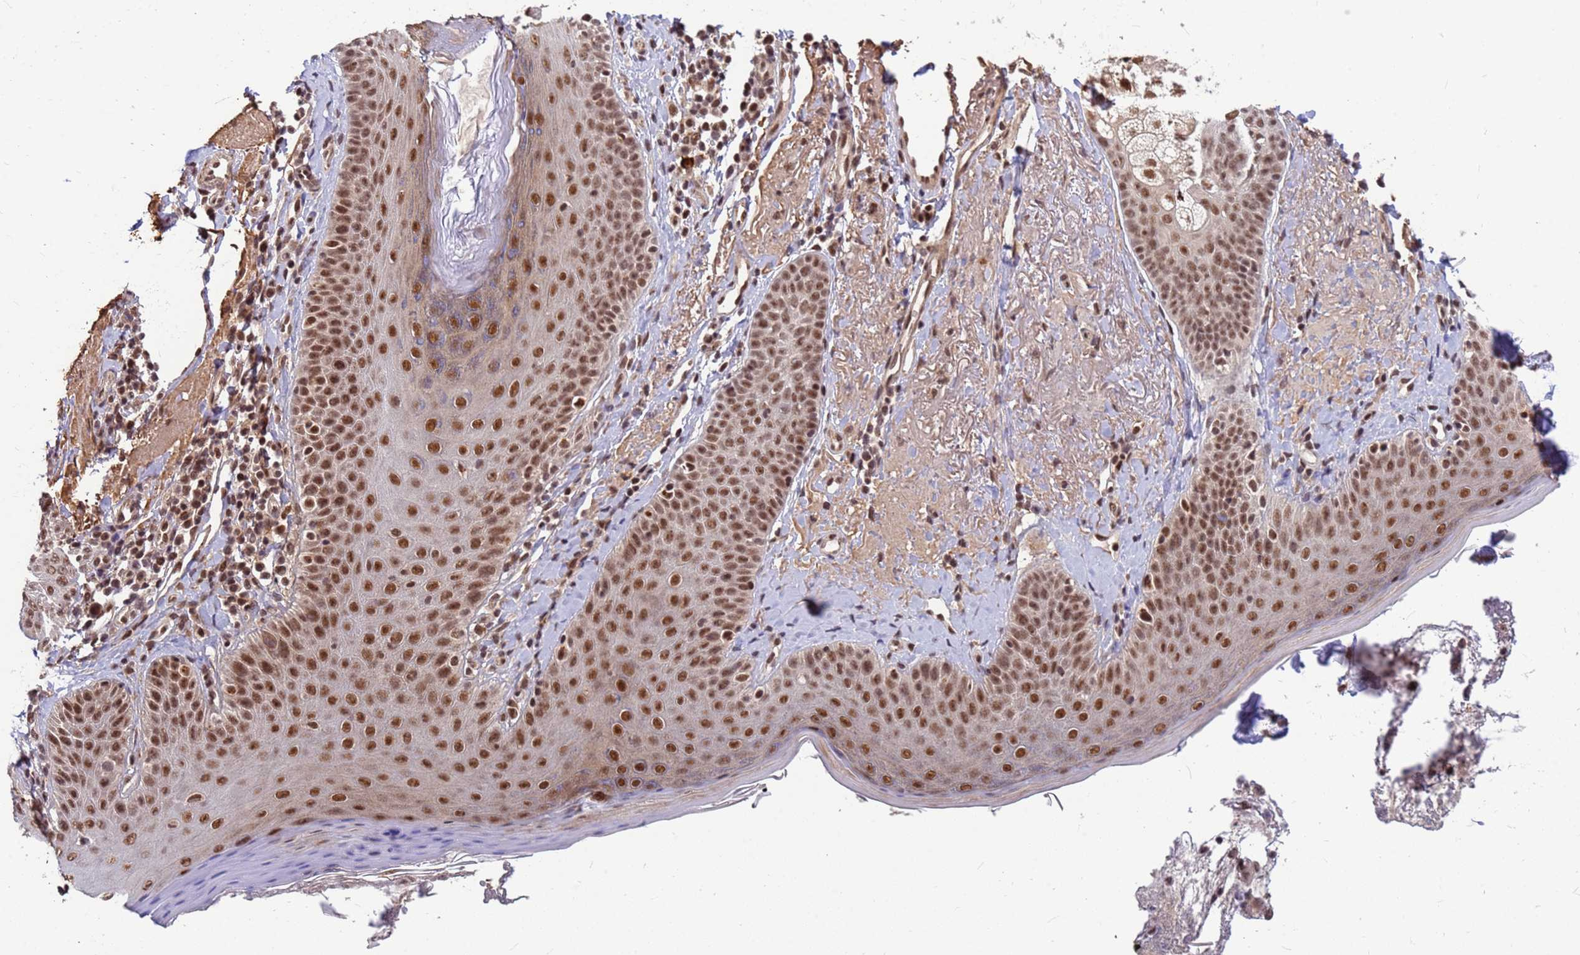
{"staining": {"intensity": "moderate", "quantity": ">75%", "location": "nuclear"}, "tissue": "skin", "cell_type": "Fibroblasts", "image_type": "normal", "snomed": [{"axis": "morphology", "description": "Normal tissue, NOS"}, {"axis": "topography", "description": "Skin"}], "caption": "Immunohistochemistry histopathology image of unremarkable skin stained for a protein (brown), which exhibits medium levels of moderate nuclear expression in about >75% of fibroblasts.", "gene": "NCBP2", "patient": {"sex": "male", "age": 57}}